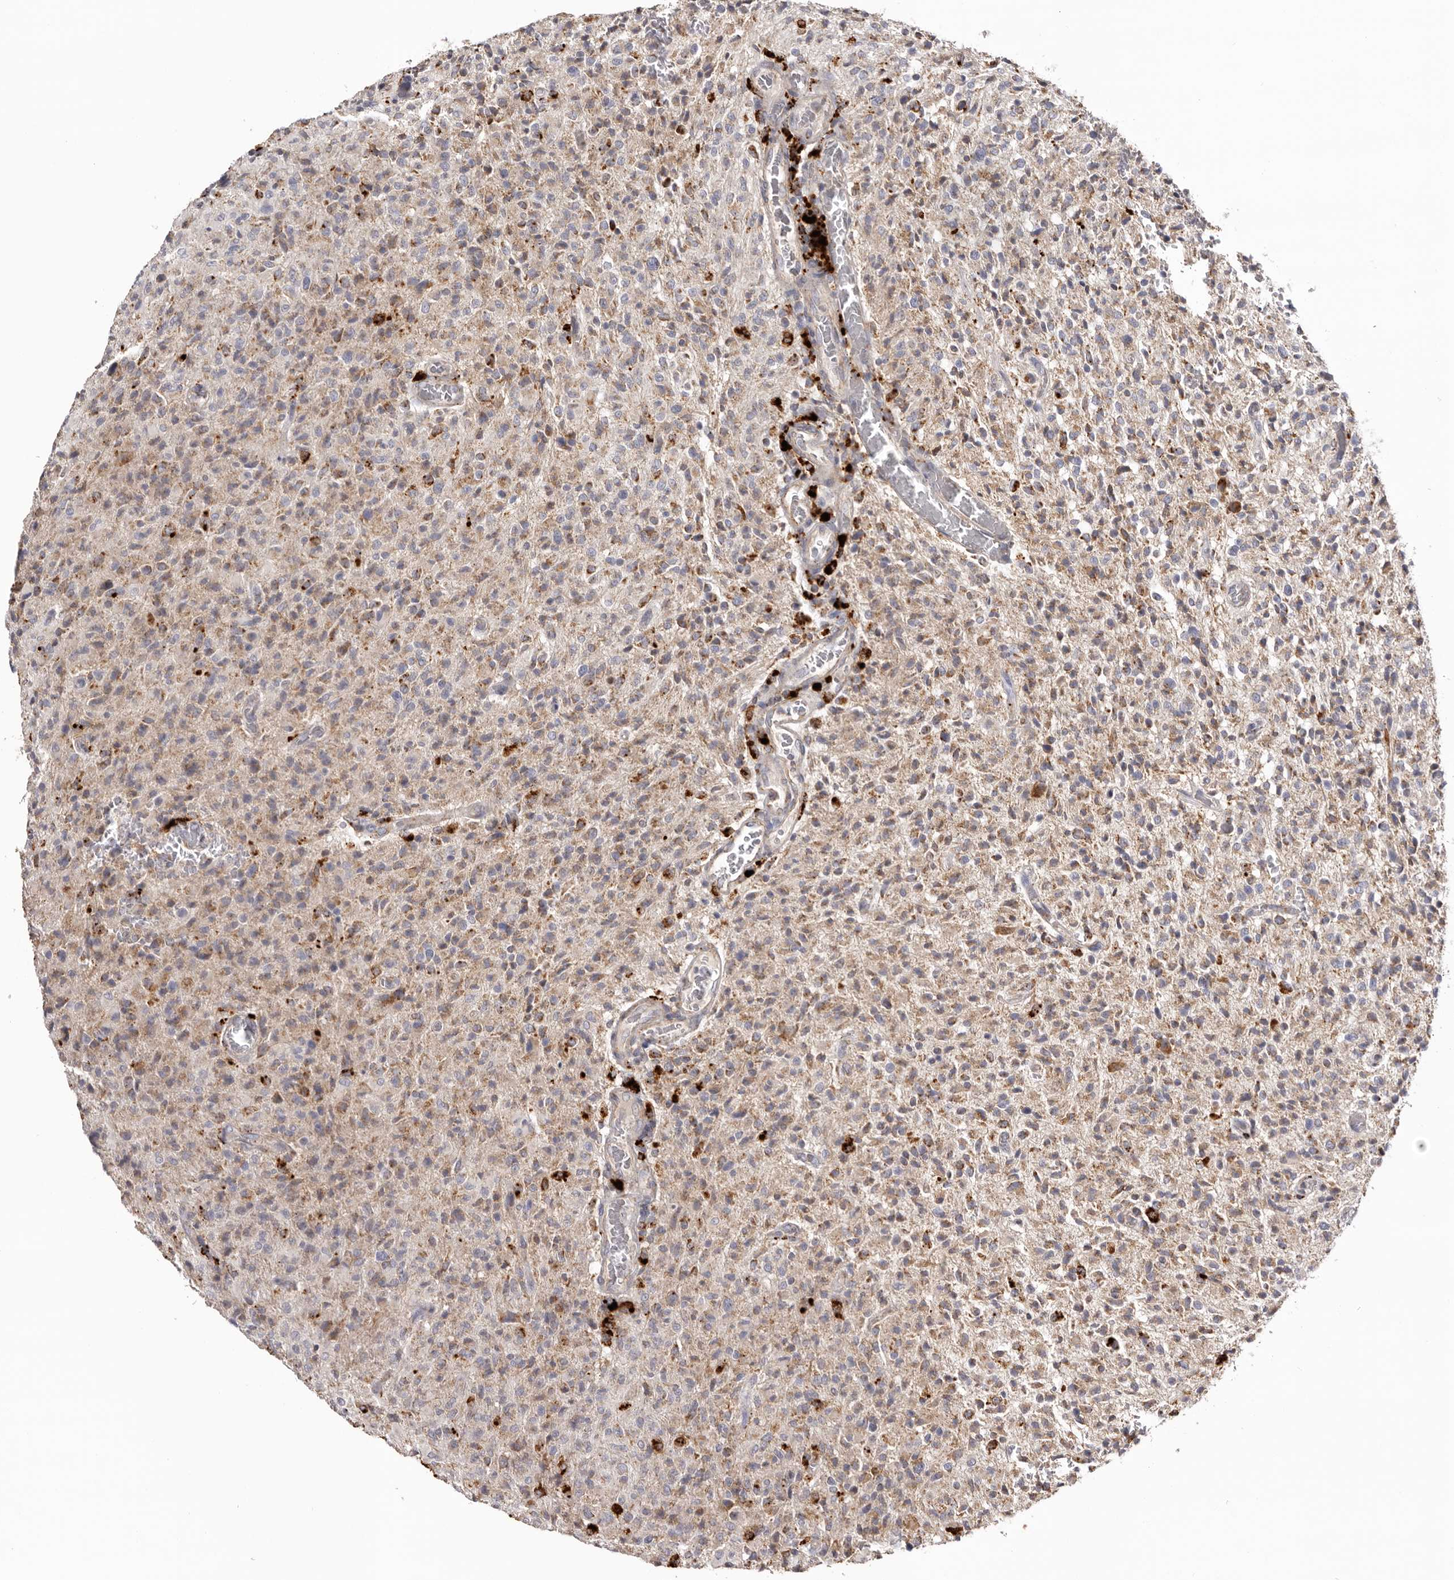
{"staining": {"intensity": "moderate", "quantity": "25%-75%", "location": "cytoplasmic/membranous"}, "tissue": "glioma", "cell_type": "Tumor cells", "image_type": "cancer", "snomed": [{"axis": "morphology", "description": "Glioma, malignant, High grade"}, {"axis": "topography", "description": "Brain"}], "caption": "This micrograph exhibits immunohistochemistry staining of human glioma, with medium moderate cytoplasmic/membranous staining in approximately 25%-75% of tumor cells.", "gene": "MECR", "patient": {"sex": "female", "age": 57}}